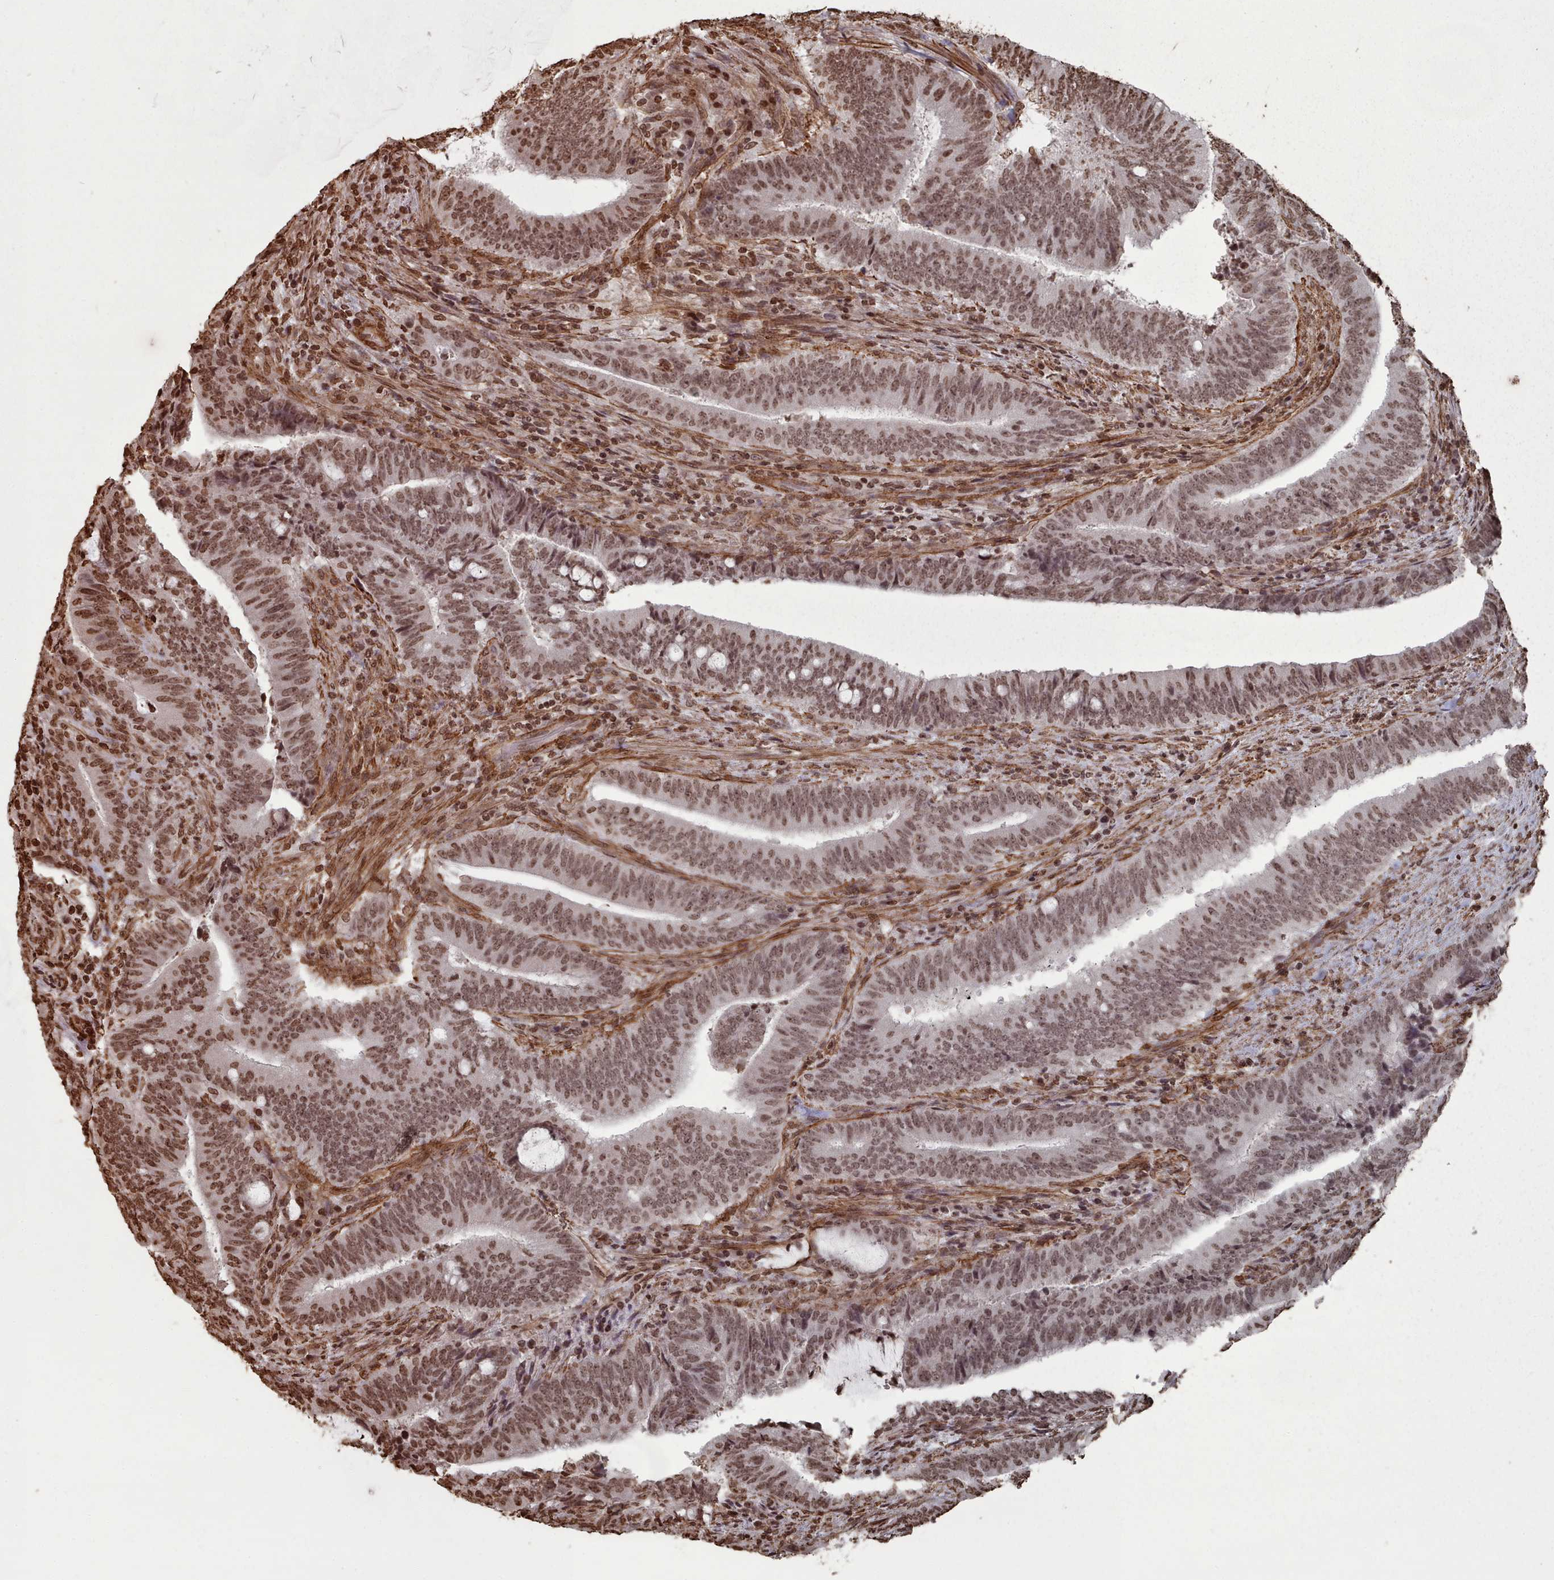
{"staining": {"intensity": "moderate", "quantity": ">75%", "location": "nuclear"}, "tissue": "colorectal cancer", "cell_type": "Tumor cells", "image_type": "cancer", "snomed": [{"axis": "morphology", "description": "Adenocarcinoma, NOS"}, {"axis": "topography", "description": "Colon"}], "caption": "Immunohistochemistry (IHC) of human colorectal adenocarcinoma displays medium levels of moderate nuclear expression in about >75% of tumor cells. The protein of interest is shown in brown color, while the nuclei are stained blue.", "gene": "PLEKHG5", "patient": {"sex": "female", "age": 43}}